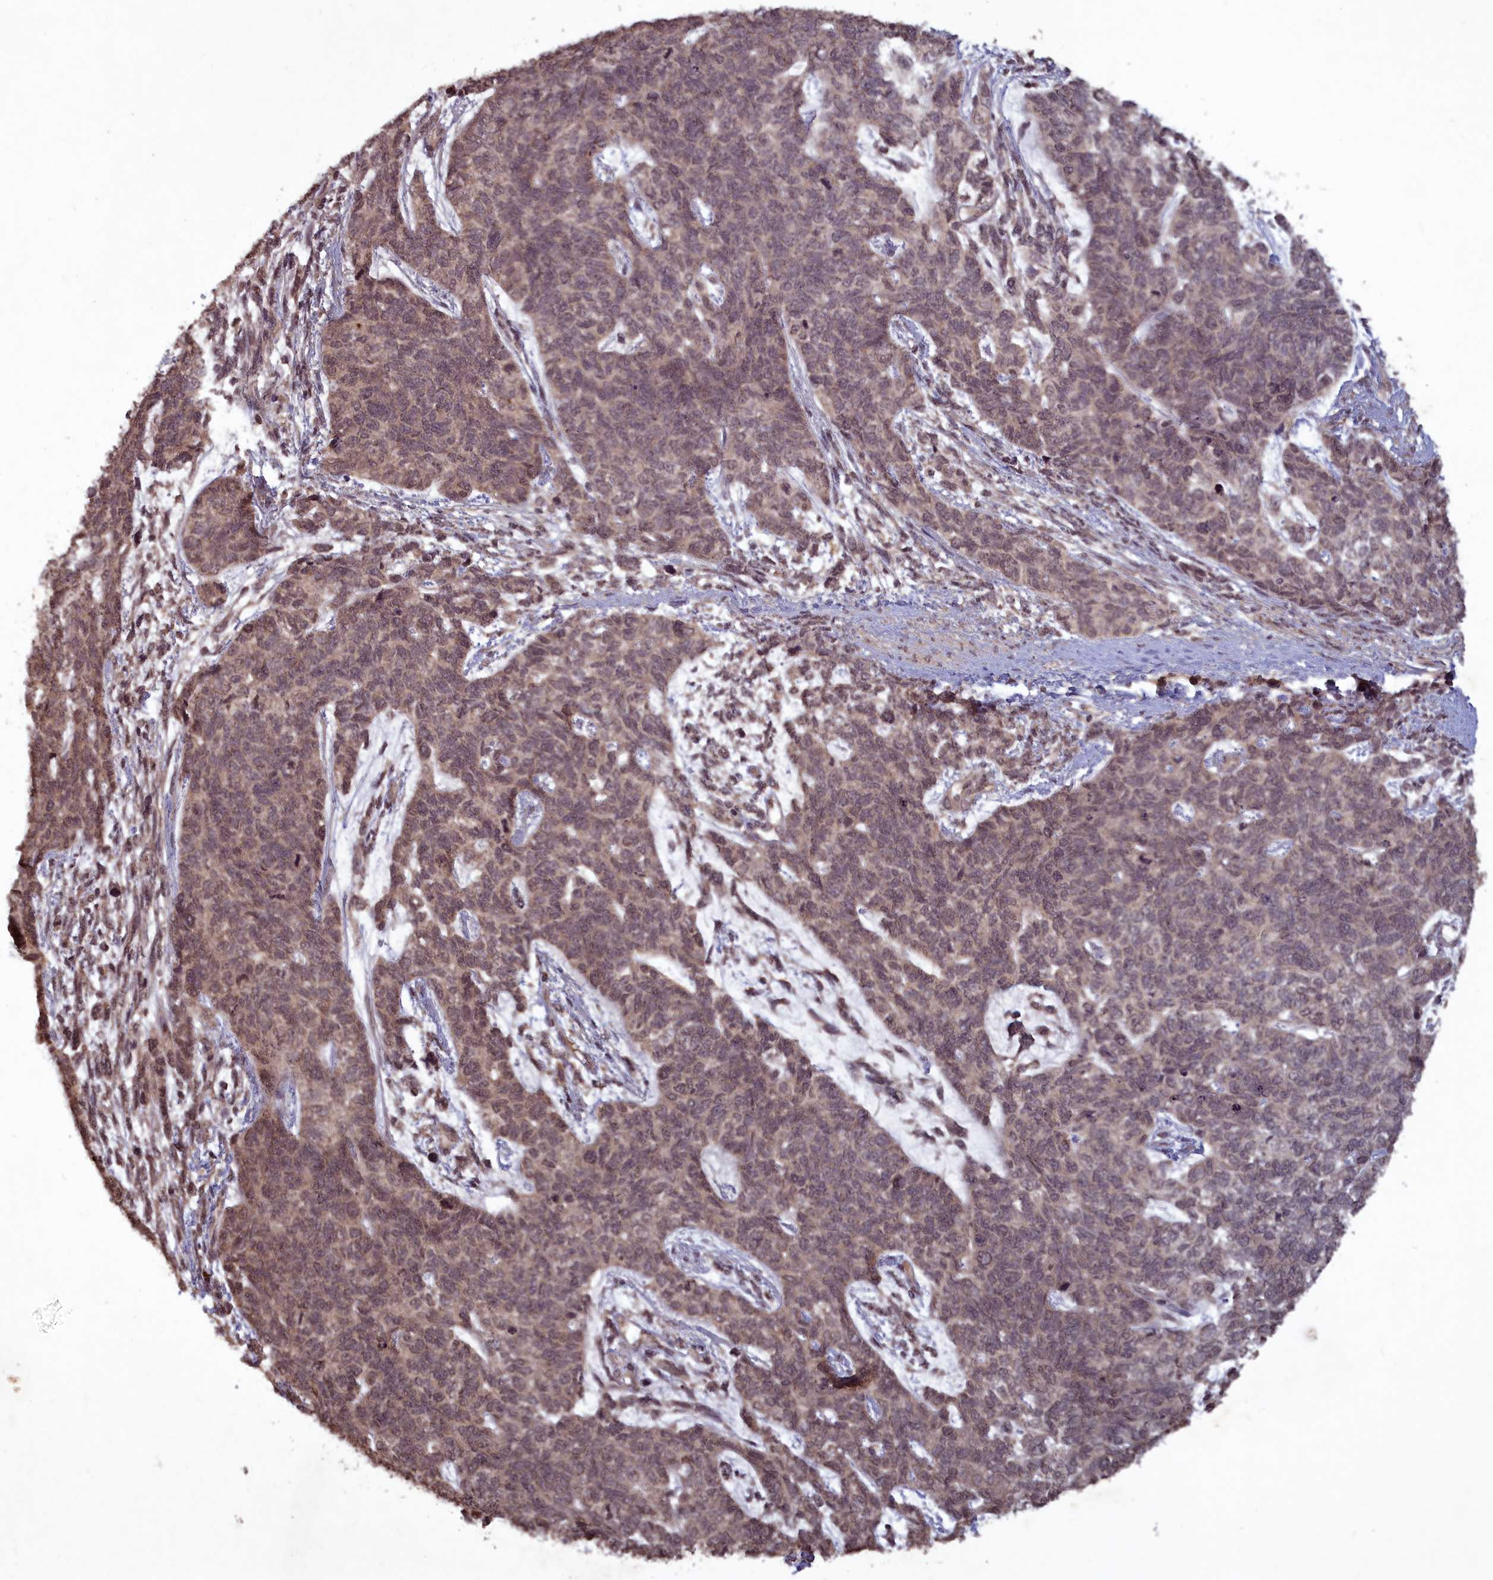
{"staining": {"intensity": "weak", "quantity": "25%-75%", "location": "cytoplasmic/membranous,nuclear"}, "tissue": "cervical cancer", "cell_type": "Tumor cells", "image_type": "cancer", "snomed": [{"axis": "morphology", "description": "Squamous cell carcinoma, NOS"}, {"axis": "topography", "description": "Cervix"}], "caption": "DAB immunohistochemical staining of human squamous cell carcinoma (cervical) displays weak cytoplasmic/membranous and nuclear protein expression in about 25%-75% of tumor cells.", "gene": "SRMS", "patient": {"sex": "female", "age": 63}}